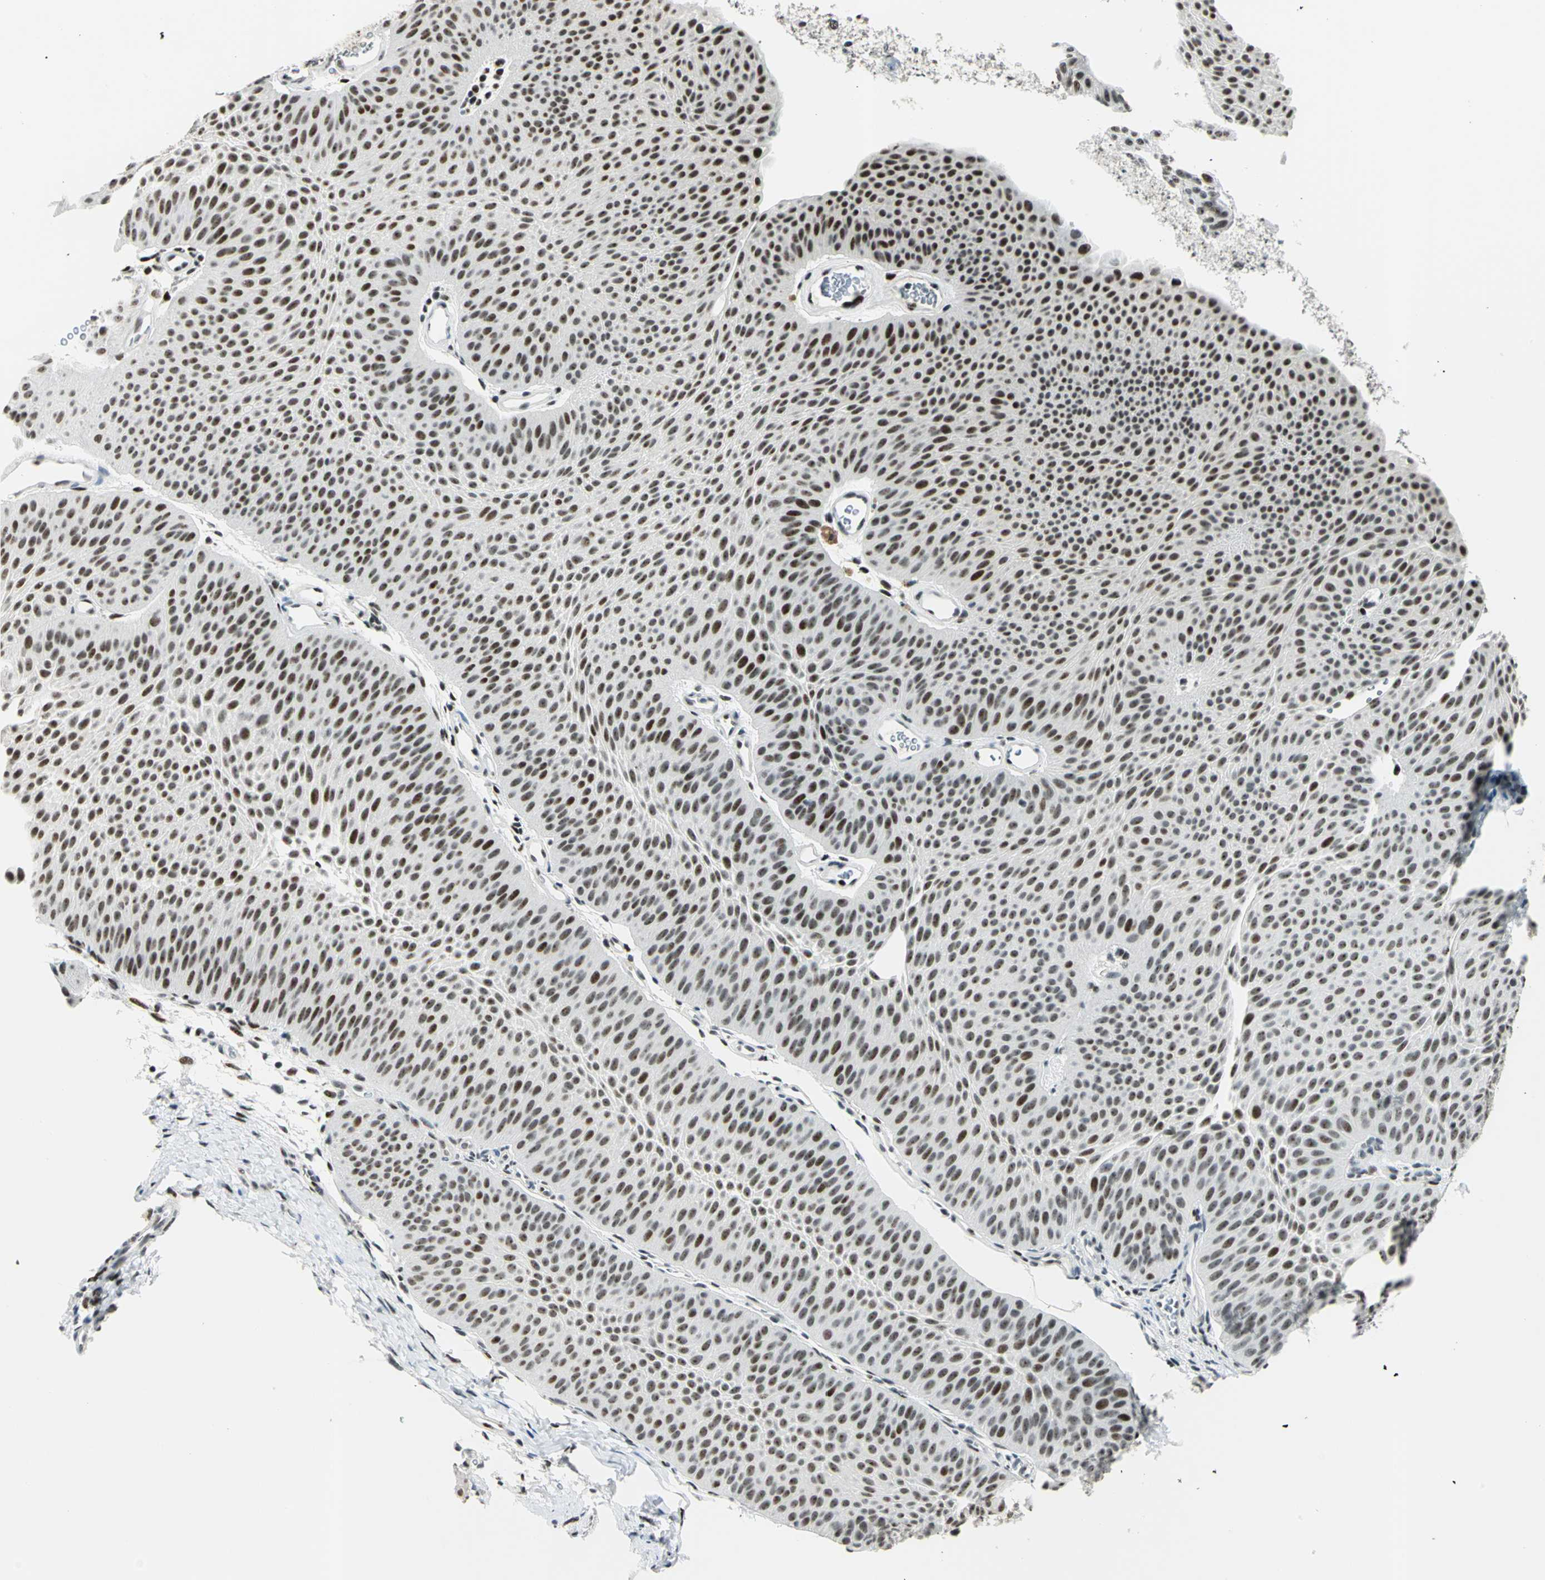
{"staining": {"intensity": "strong", "quantity": ">75%", "location": "nuclear"}, "tissue": "urothelial cancer", "cell_type": "Tumor cells", "image_type": "cancer", "snomed": [{"axis": "morphology", "description": "Urothelial carcinoma, Low grade"}, {"axis": "topography", "description": "Urinary bladder"}], "caption": "Immunohistochemistry (IHC) staining of low-grade urothelial carcinoma, which demonstrates high levels of strong nuclear staining in about >75% of tumor cells indicating strong nuclear protein staining. The staining was performed using DAB (3,3'-diaminobenzidine) (brown) for protein detection and nuclei were counterstained in hematoxylin (blue).", "gene": "KAT6B", "patient": {"sex": "female", "age": 60}}